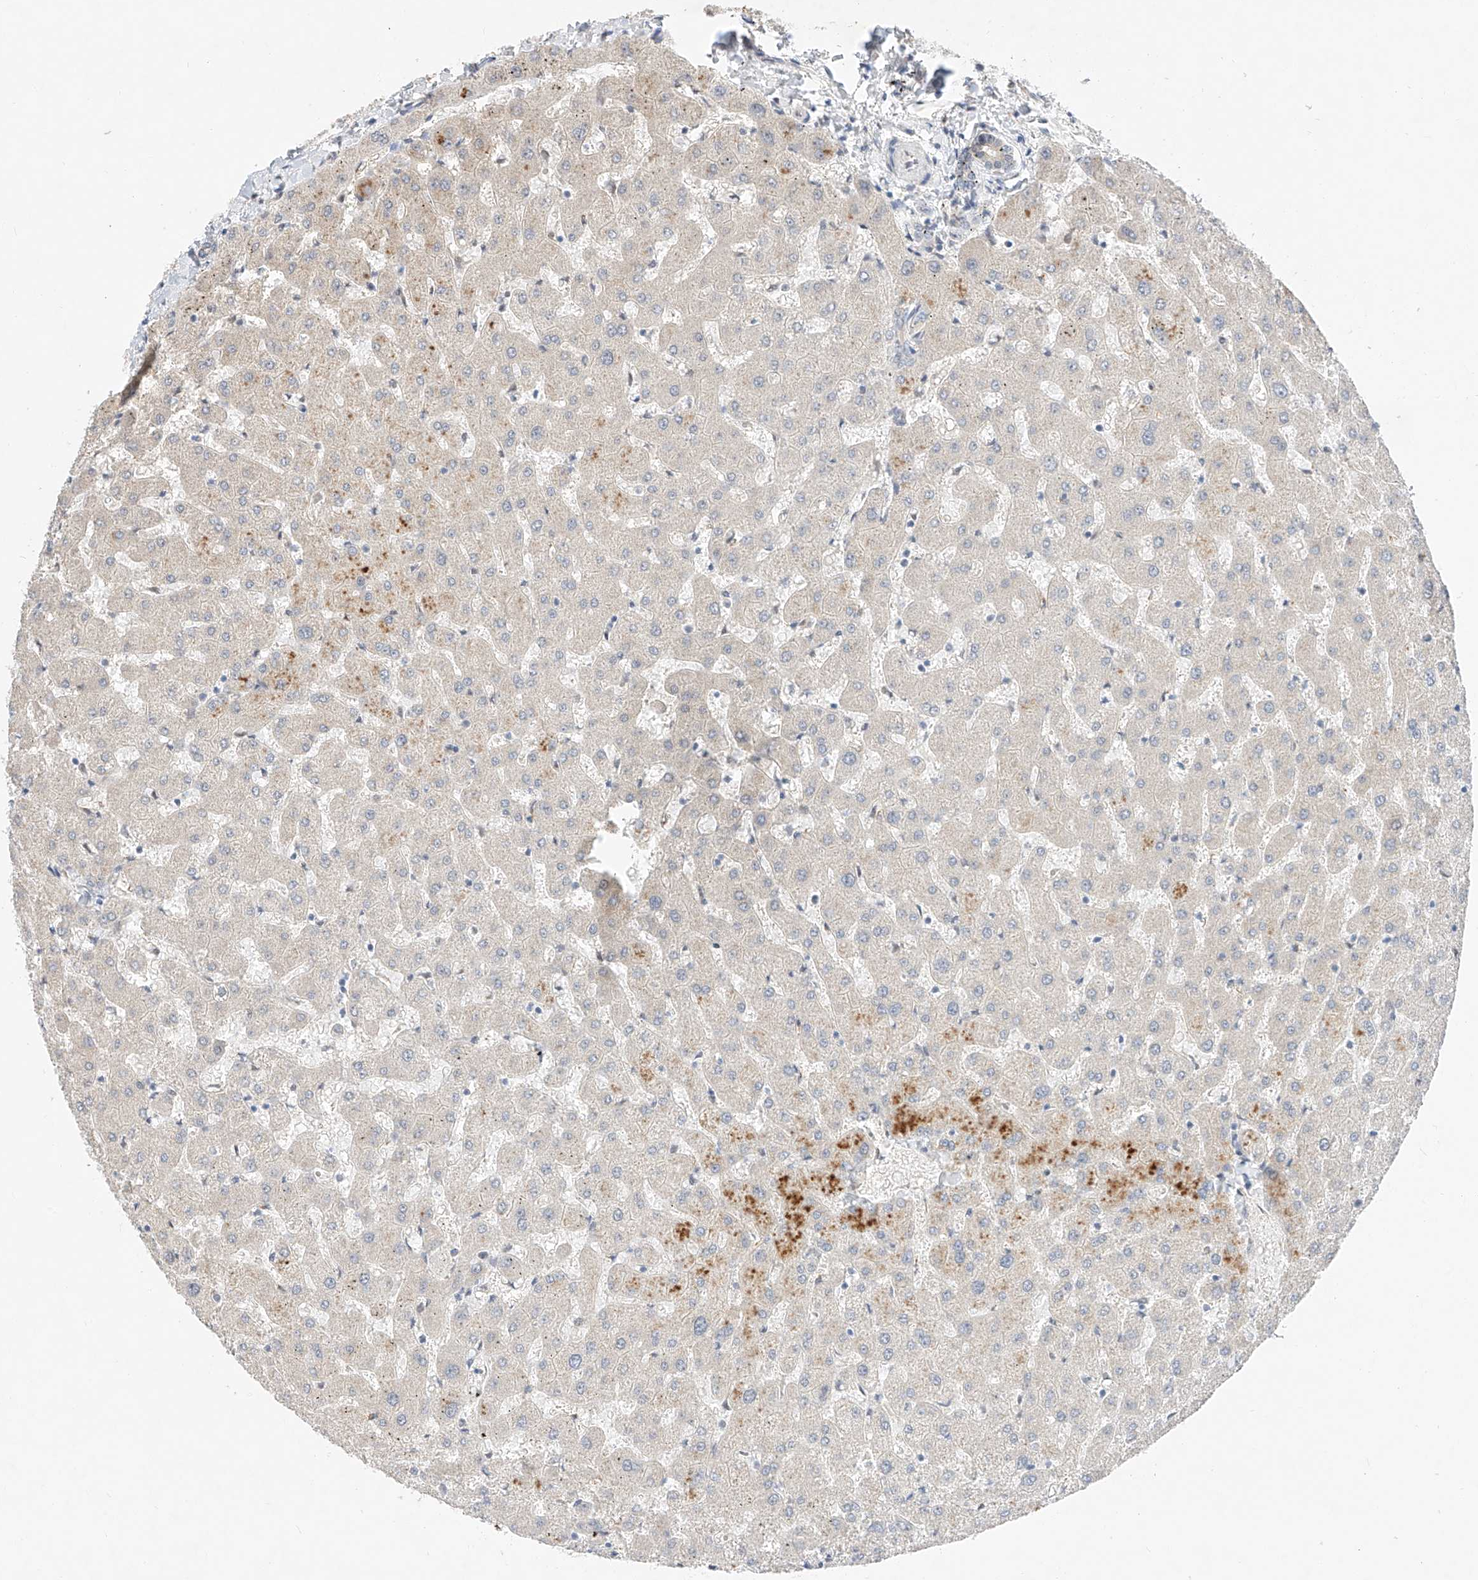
{"staining": {"intensity": "negative", "quantity": "none", "location": "none"}, "tissue": "liver", "cell_type": "Cholangiocytes", "image_type": "normal", "snomed": [{"axis": "morphology", "description": "Normal tissue, NOS"}, {"axis": "topography", "description": "Liver"}], "caption": "Immunohistochemistry (IHC) of normal human liver exhibits no staining in cholangiocytes.", "gene": "IL22RA2", "patient": {"sex": "female", "age": 63}}